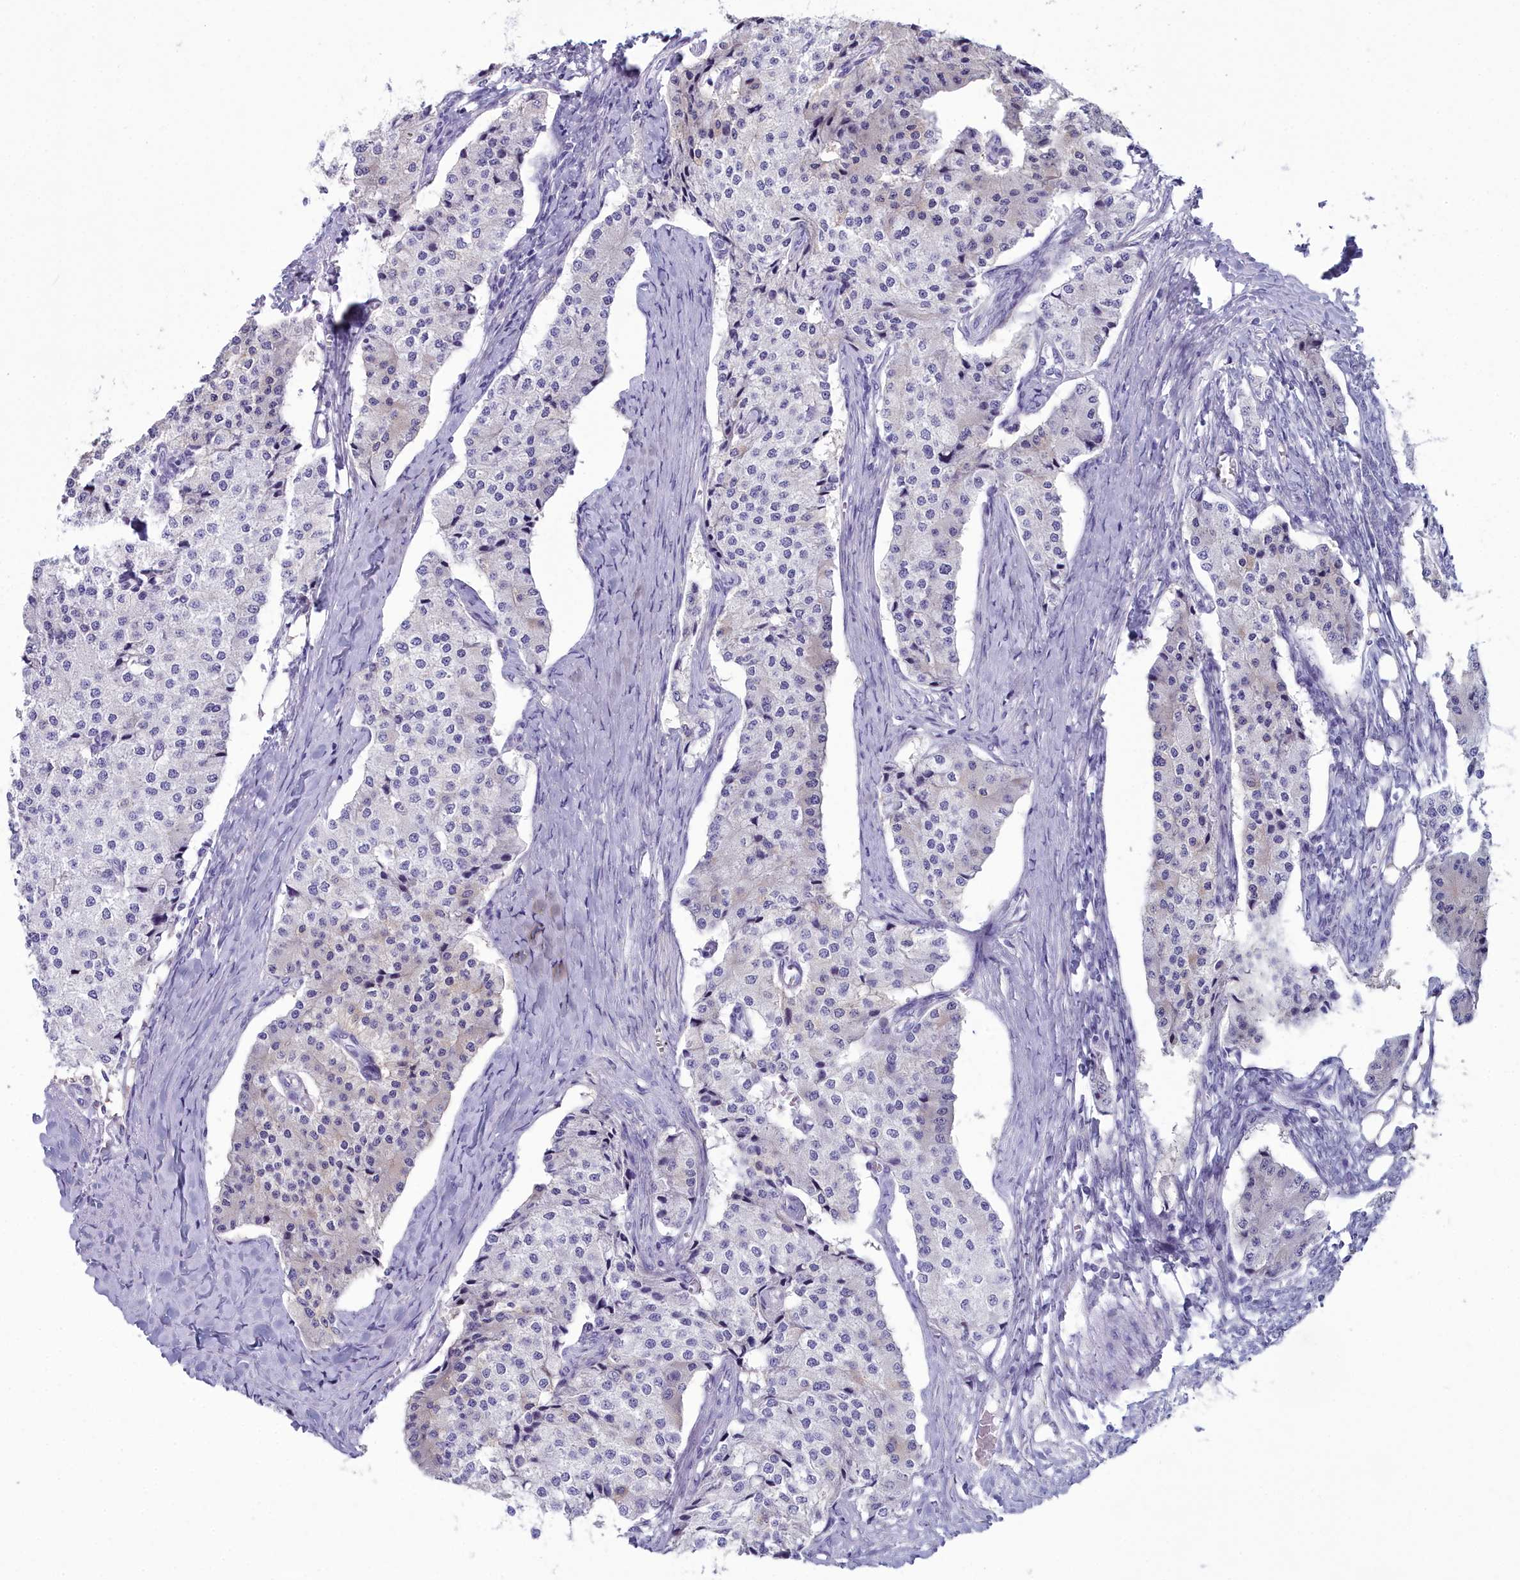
{"staining": {"intensity": "weak", "quantity": "<25%", "location": "cytoplasmic/membranous"}, "tissue": "carcinoid", "cell_type": "Tumor cells", "image_type": "cancer", "snomed": [{"axis": "morphology", "description": "Carcinoid, malignant, NOS"}, {"axis": "topography", "description": "Colon"}], "caption": "Carcinoid (malignant) was stained to show a protein in brown. There is no significant positivity in tumor cells.", "gene": "MAP6", "patient": {"sex": "female", "age": 52}}